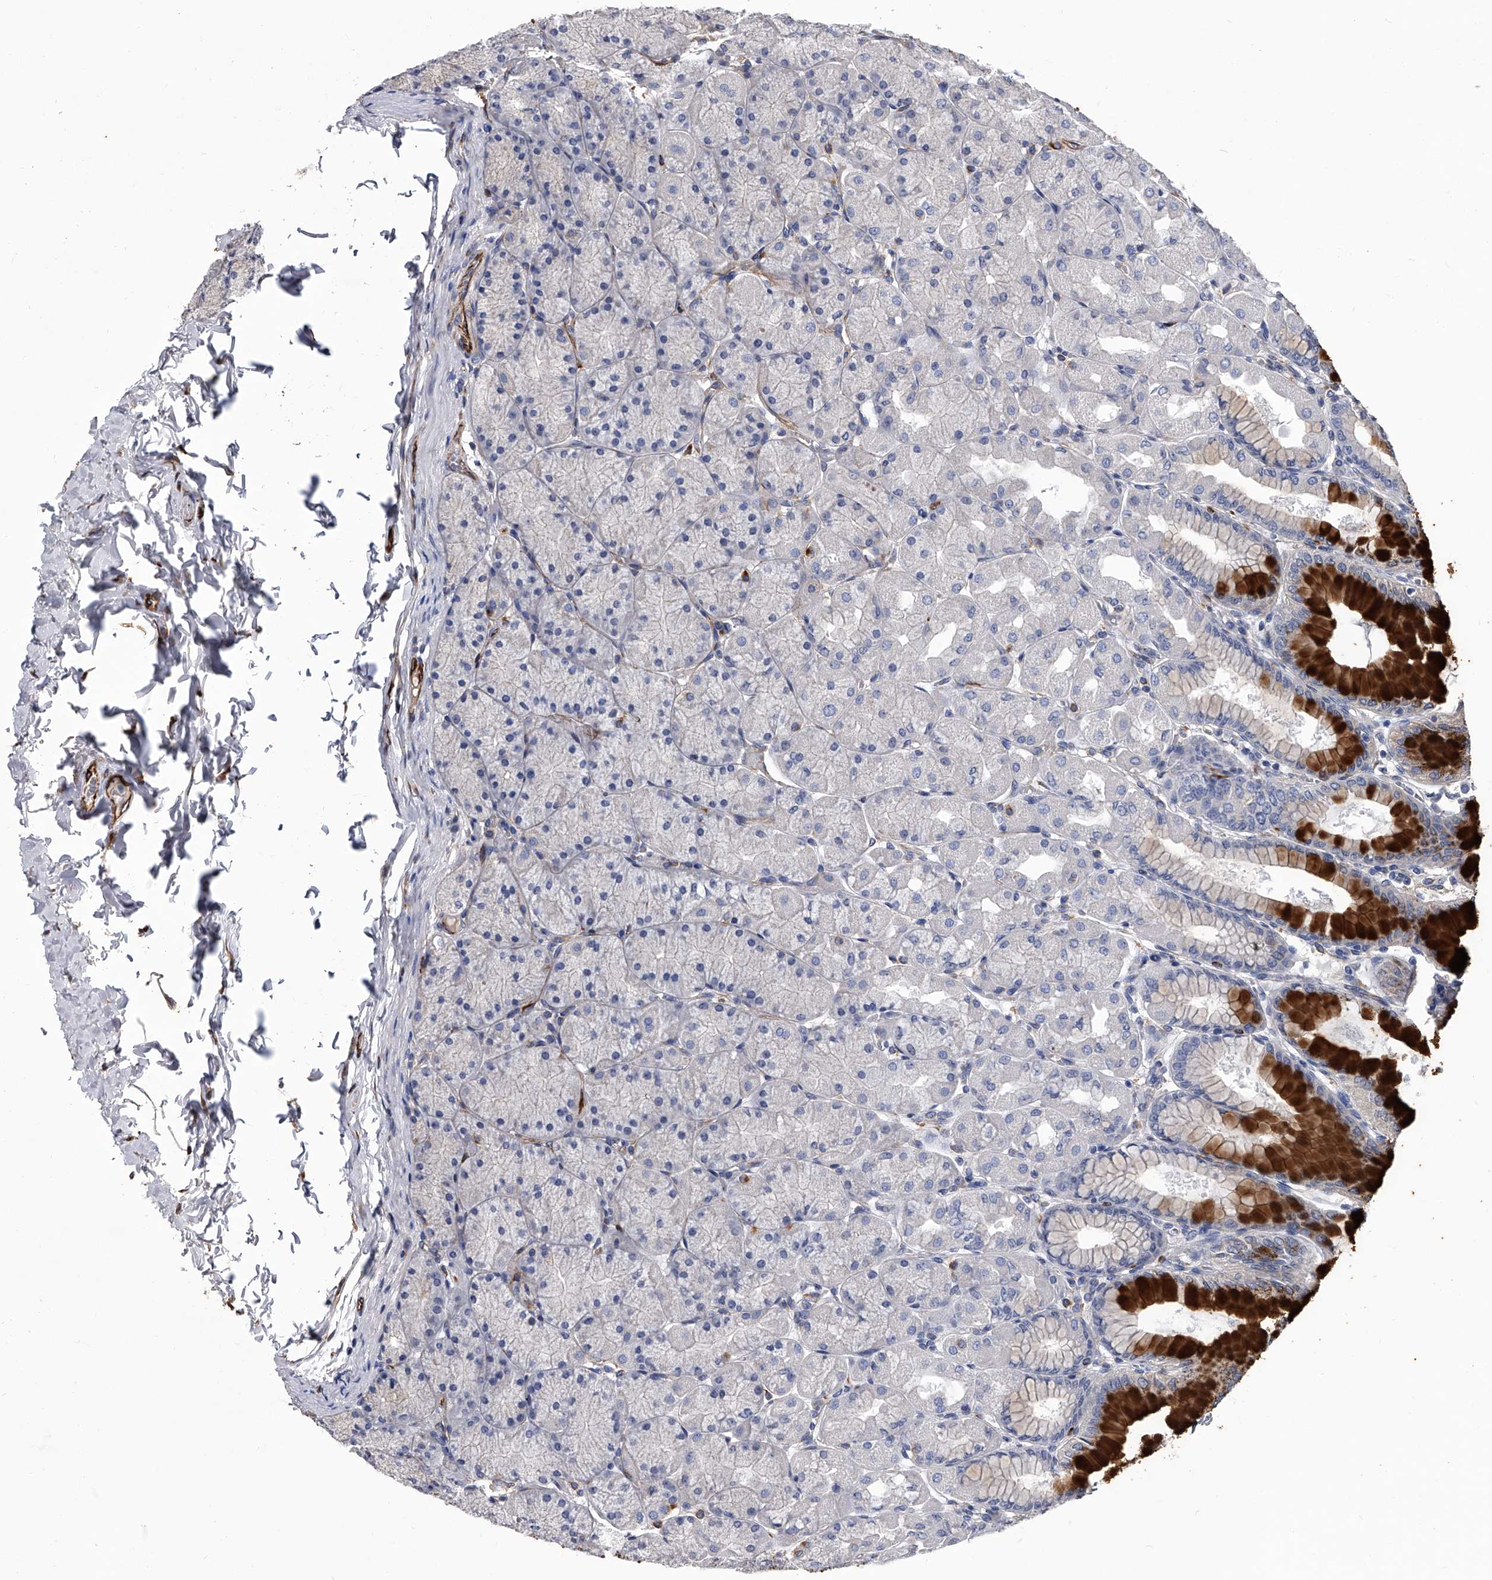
{"staining": {"intensity": "strong", "quantity": "<25%", "location": "cytoplasmic/membranous"}, "tissue": "stomach", "cell_type": "Glandular cells", "image_type": "normal", "snomed": [{"axis": "morphology", "description": "Normal tissue, NOS"}, {"axis": "topography", "description": "Stomach, upper"}], "caption": "Immunohistochemical staining of benign stomach displays strong cytoplasmic/membranous protein positivity in approximately <25% of glandular cells.", "gene": "EFCAB7", "patient": {"sex": "female", "age": 56}}